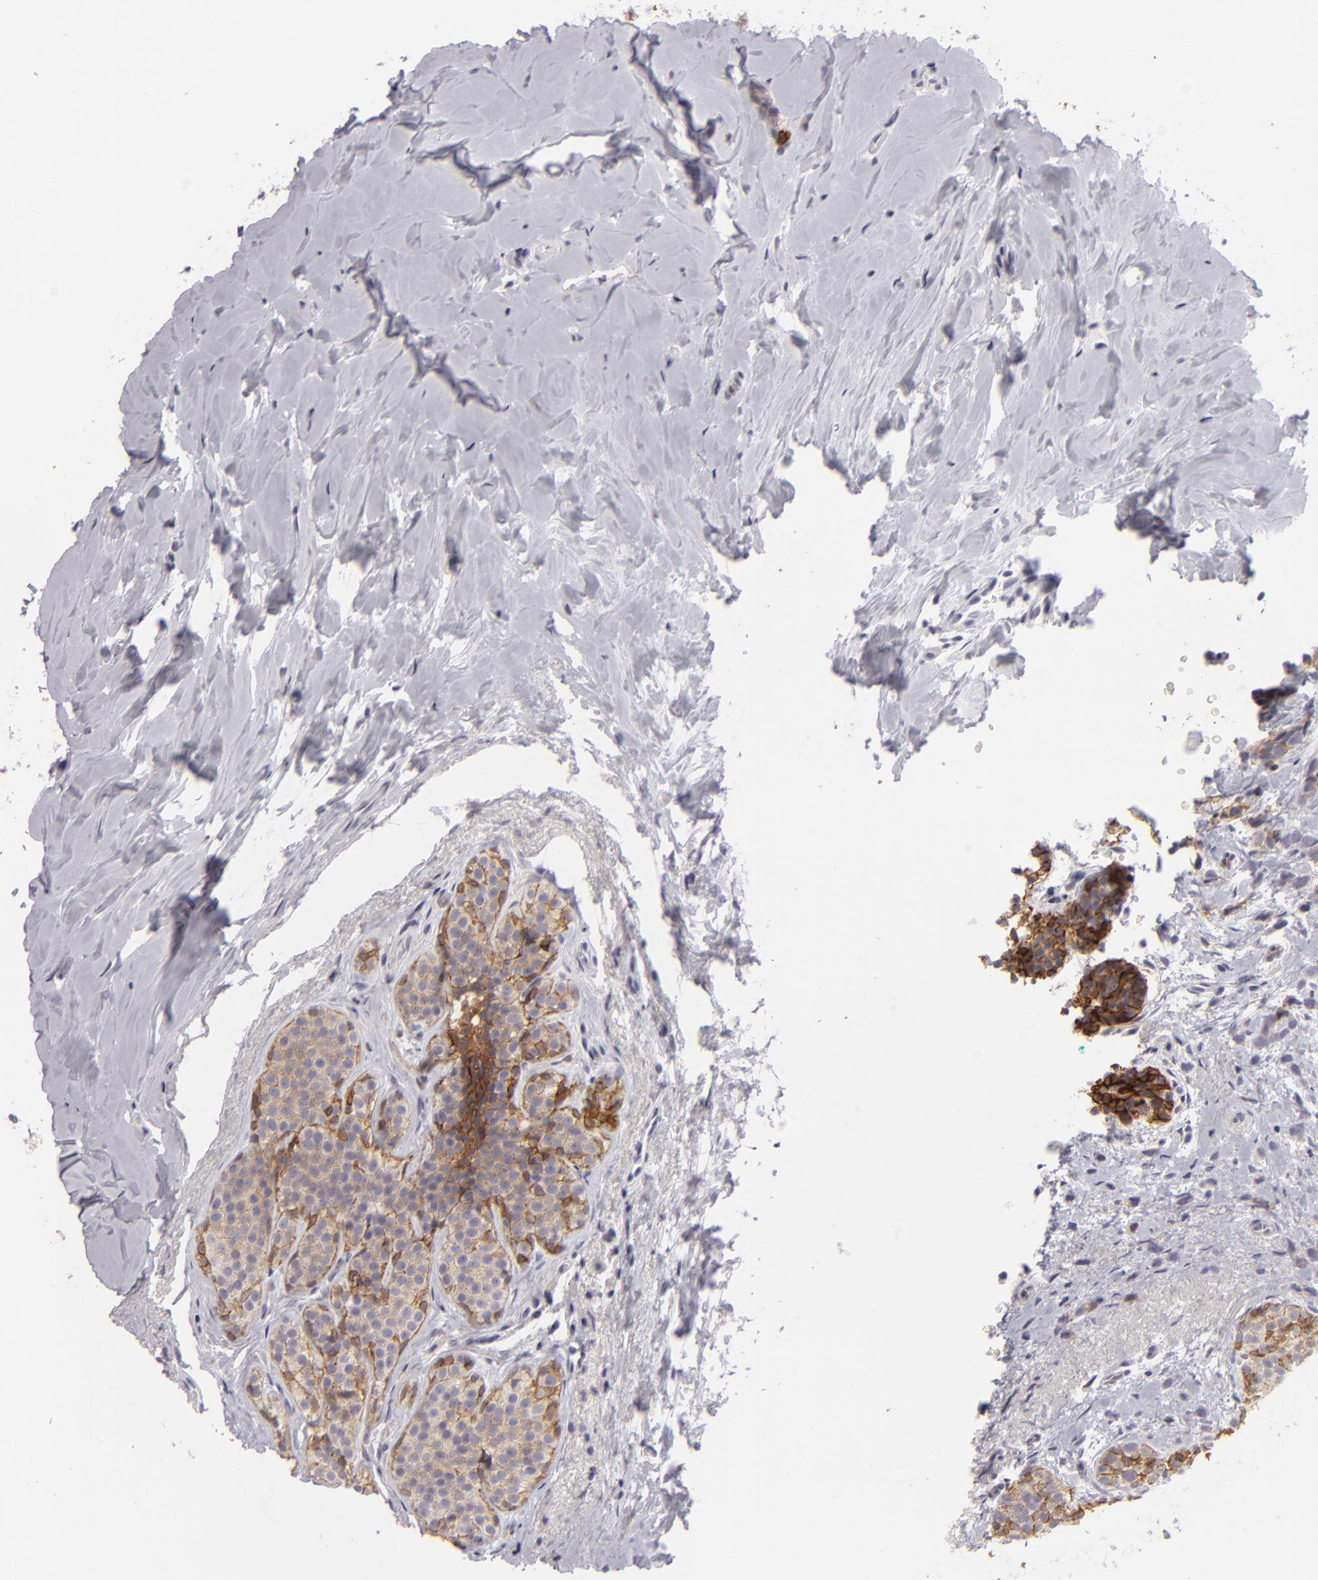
{"staining": {"intensity": "moderate", "quantity": ">75%", "location": "cytoplasmic/membranous"}, "tissue": "breast cancer", "cell_type": "Tumor cells", "image_type": "cancer", "snomed": [{"axis": "morphology", "description": "Lobular carcinoma"}, {"axis": "topography", "description": "Breast"}], "caption": "Immunohistochemistry (DAB) staining of human lobular carcinoma (breast) demonstrates moderate cytoplasmic/membranous protein staining in approximately >75% of tumor cells.", "gene": "JUP", "patient": {"sex": "female", "age": 64}}